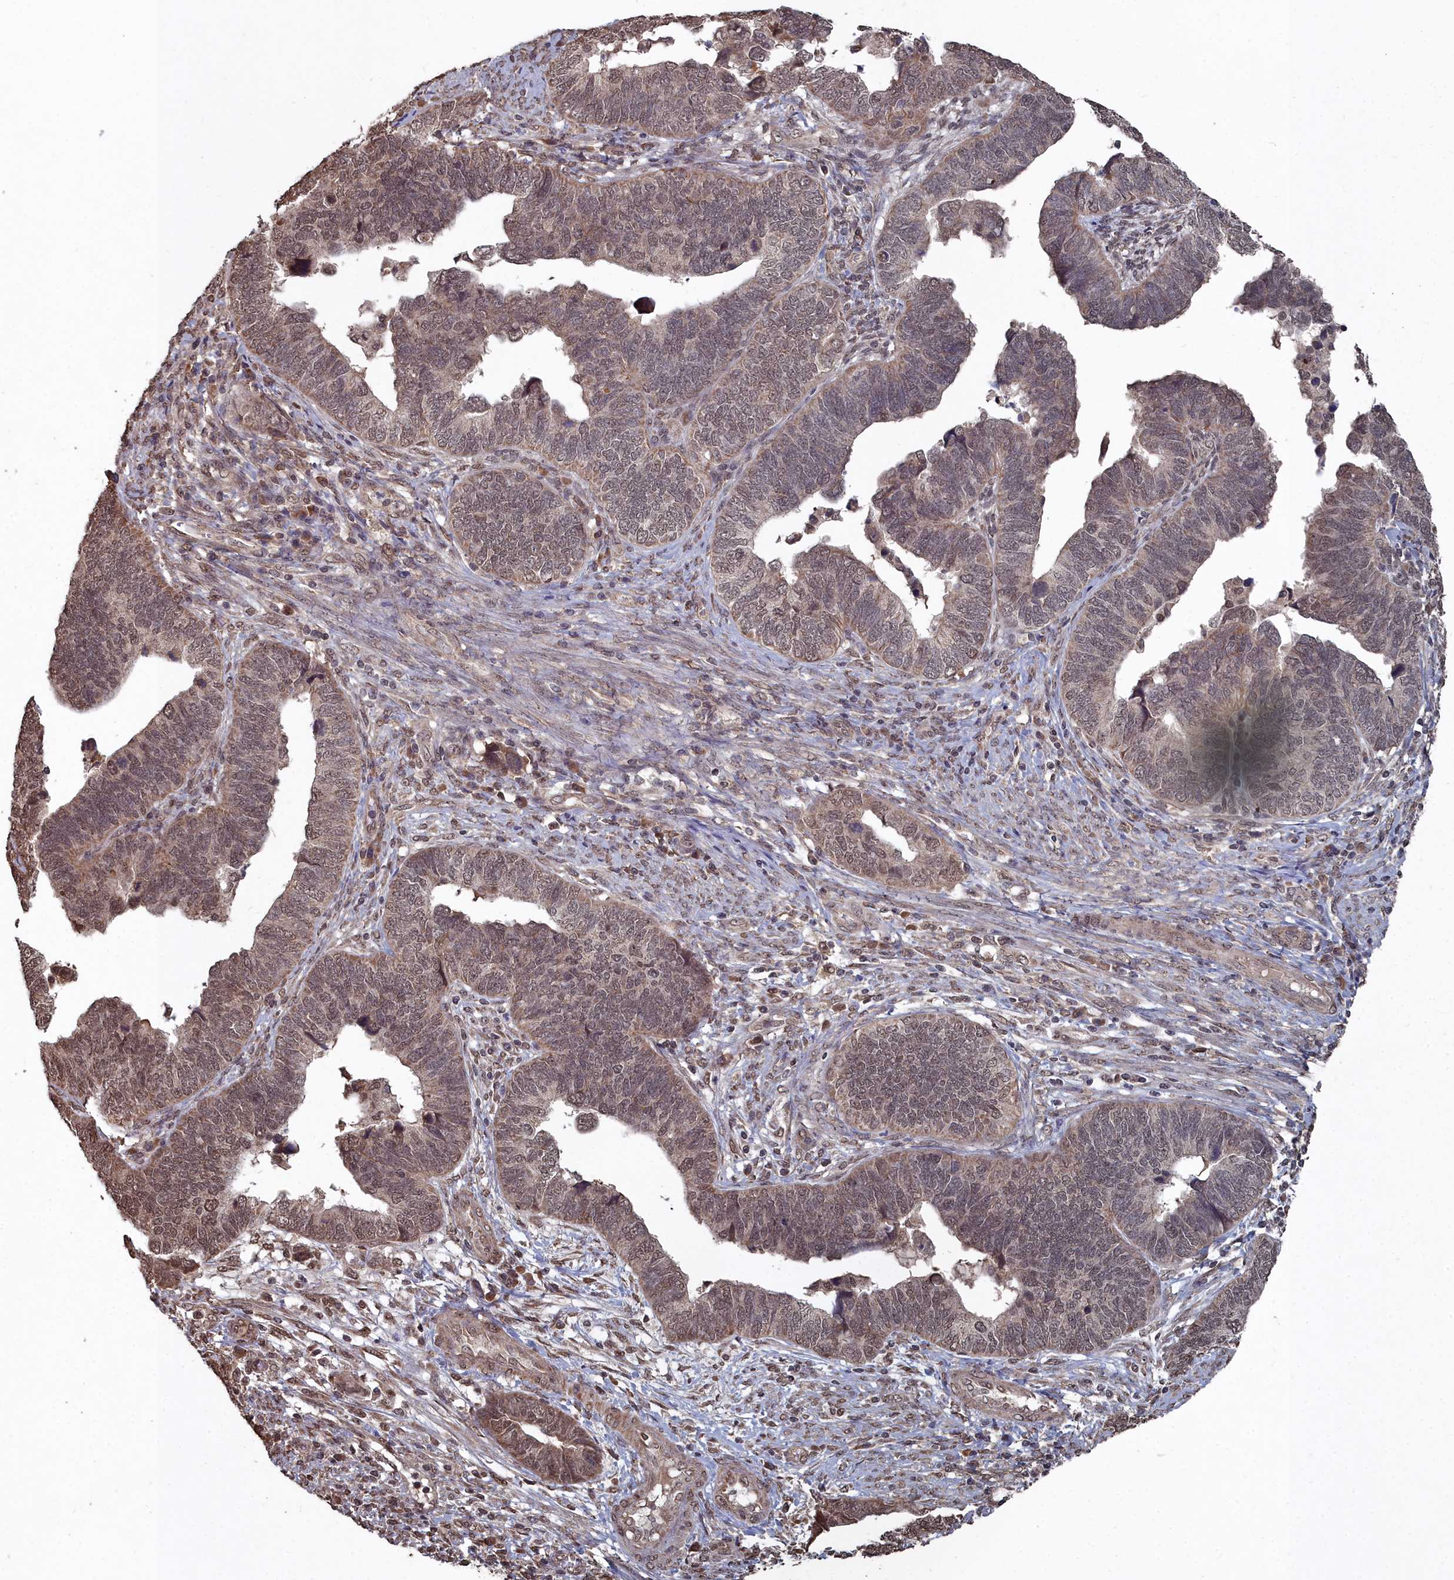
{"staining": {"intensity": "moderate", "quantity": ">75%", "location": "nuclear"}, "tissue": "endometrial cancer", "cell_type": "Tumor cells", "image_type": "cancer", "snomed": [{"axis": "morphology", "description": "Adenocarcinoma, NOS"}, {"axis": "topography", "description": "Endometrium"}], "caption": "Endometrial cancer (adenocarcinoma) stained for a protein exhibits moderate nuclear positivity in tumor cells. The protein is stained brown, and the nuclei are stained in blue (DAB IHC with brightfield microscopy, high magnification).", "gene": "CCNP", "patient": {"sex": "female", "age": 79}}